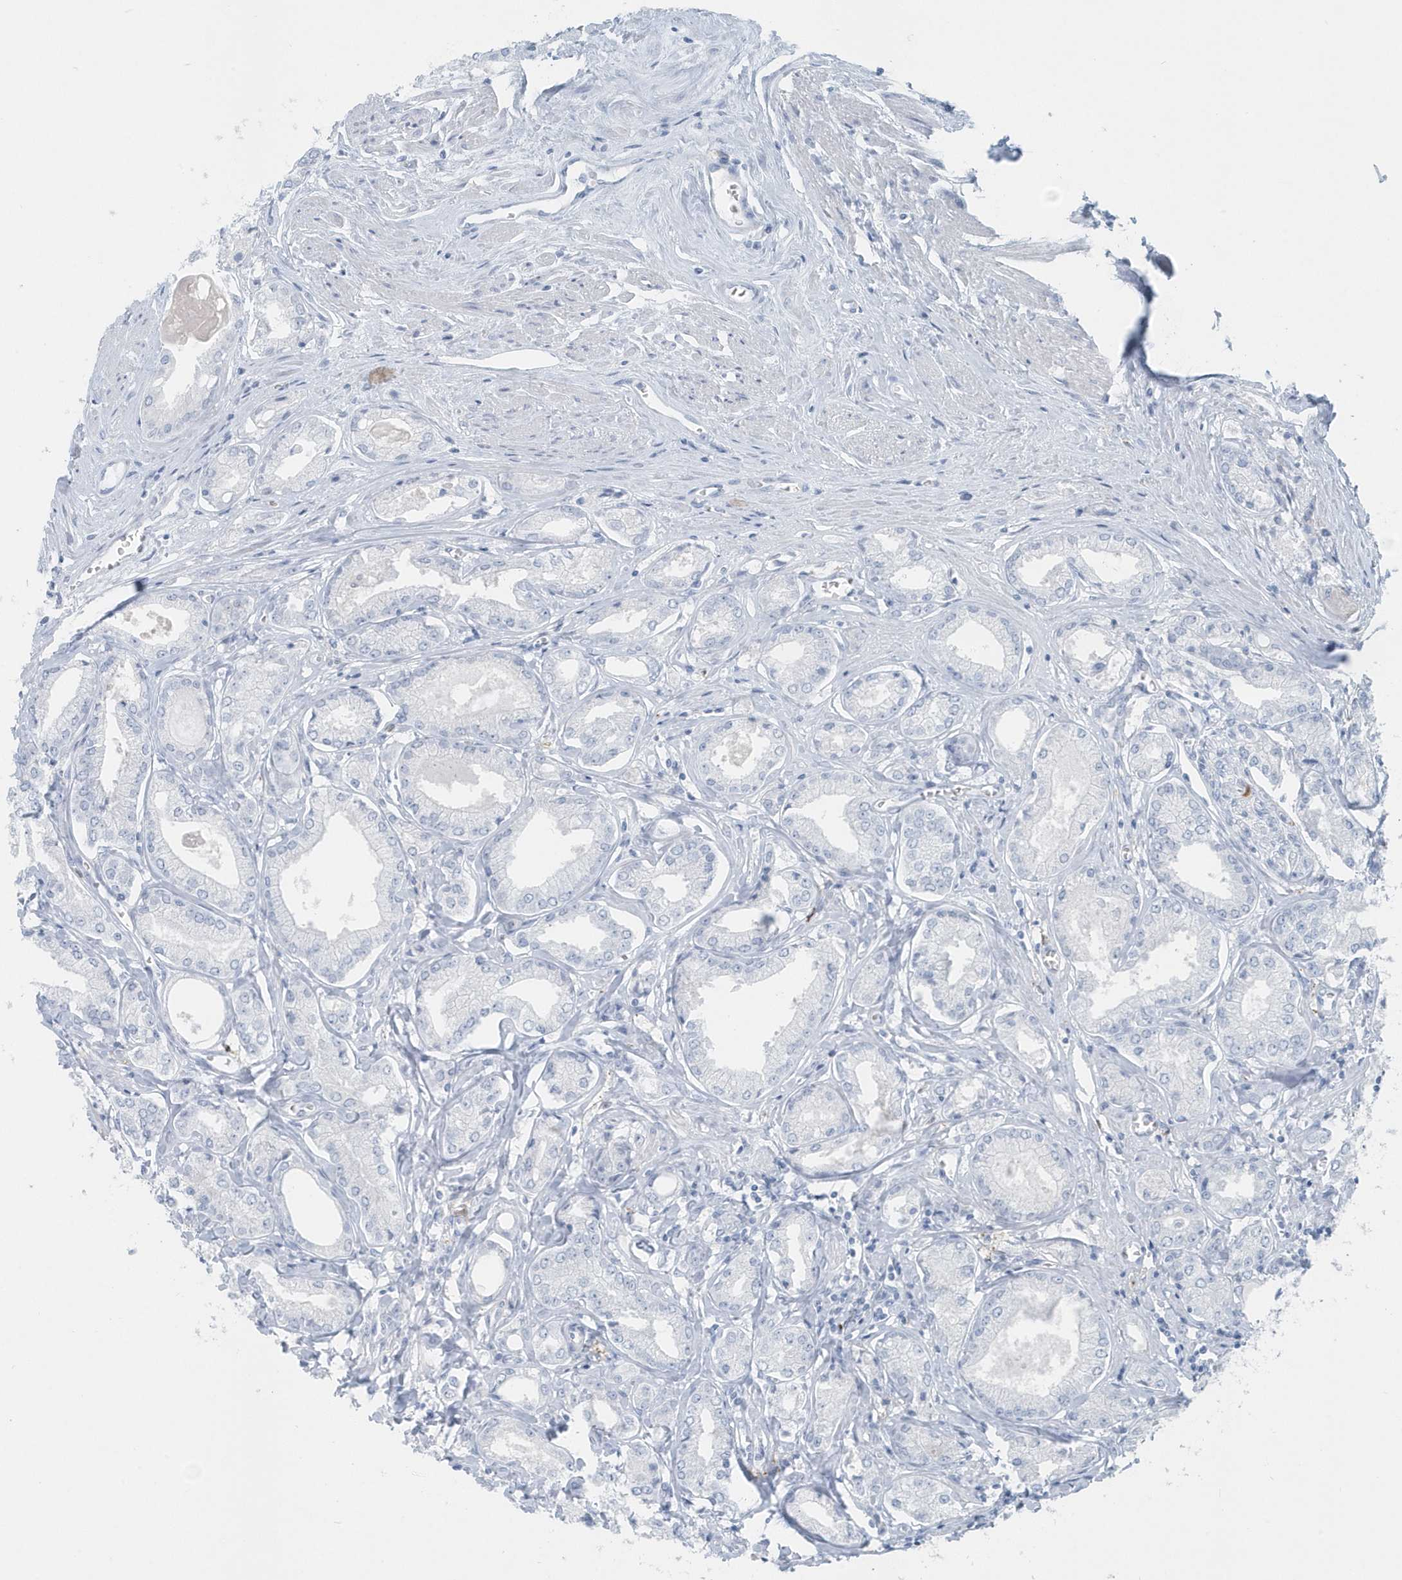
{"staining": {"intensity": "negative", "quantity": "none", "location": "none"}, "tissue": "prostate cancer", "cell_type": "Tumor cells", "image_type": "cancer", "snomed": [{"axis": "morphology", "description": "Adenocarcinoma, Low grade"}, {"axis": "topography", "description": "Prostate"}], "caption": "IHC image of prostate low-grade adenocarcinoma stained for a protein (brown), which shows no staining in tumor cells. The staining was performed using DAB to visualize the protein expression in brown, while the nuclei were stained in blue with hematoxylin (Magnification: 20x).", "gene": "FAM98A", "patient": {"sex": "male", "age": 60}}